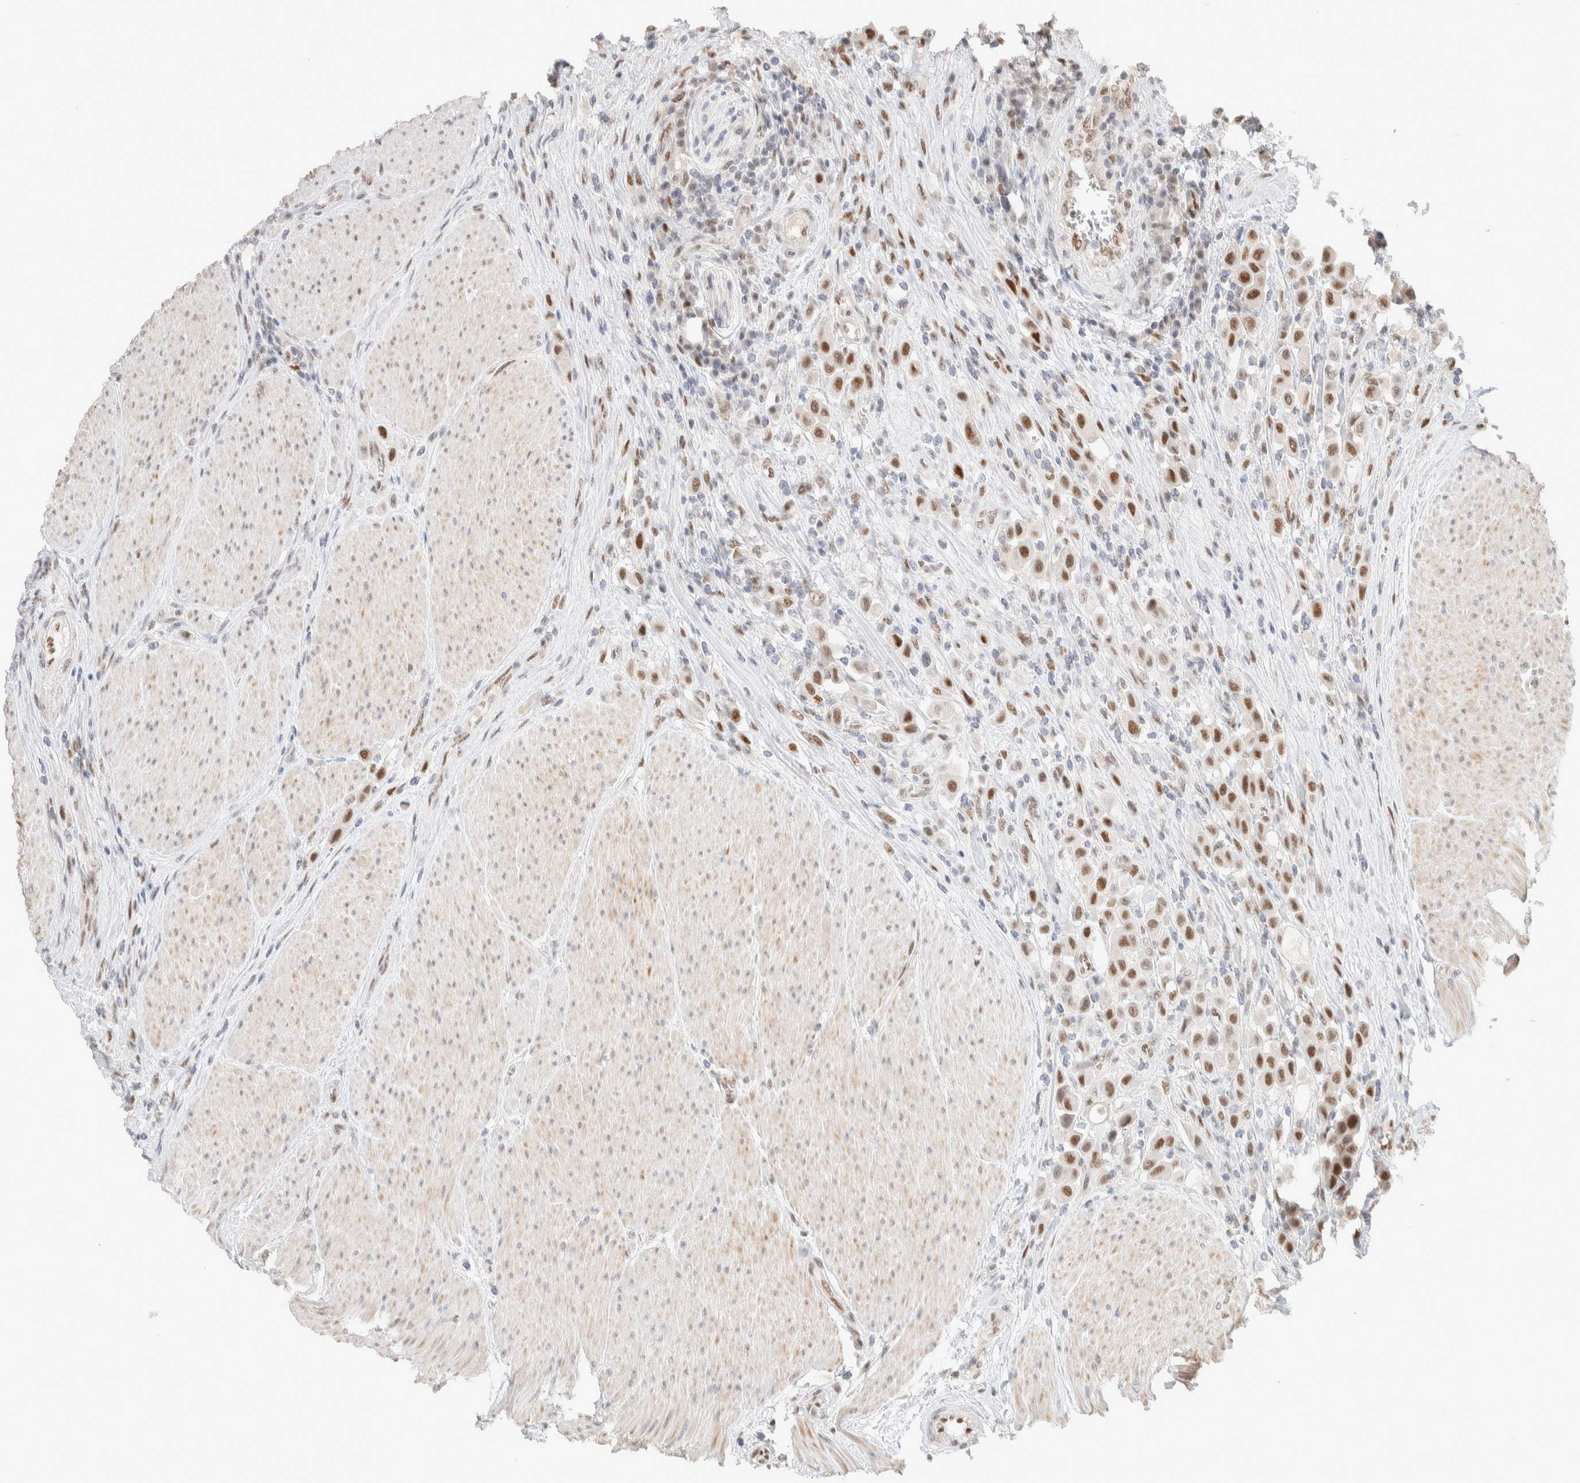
{"staining": {"intensity": "moderate", "quantity": ">75%", "location": "nuclear"}, "tissue": "urothelial cancer", "cell_type": "Tumor cells", "image_type": "cancer", "snomed": [{"axis": "morphology", "description": "Urothelial carcinoma, High grade"}, {"axis": "topography", "description": "Urinary bladder"}], "caption": "This is a histology image of immunohistochemistry staining of urothelial cancer, which shows moderate positivity in the nuclear of tumor cells.", "gene": "PUS7", "patient": {"sex": "male", "age": 50}}